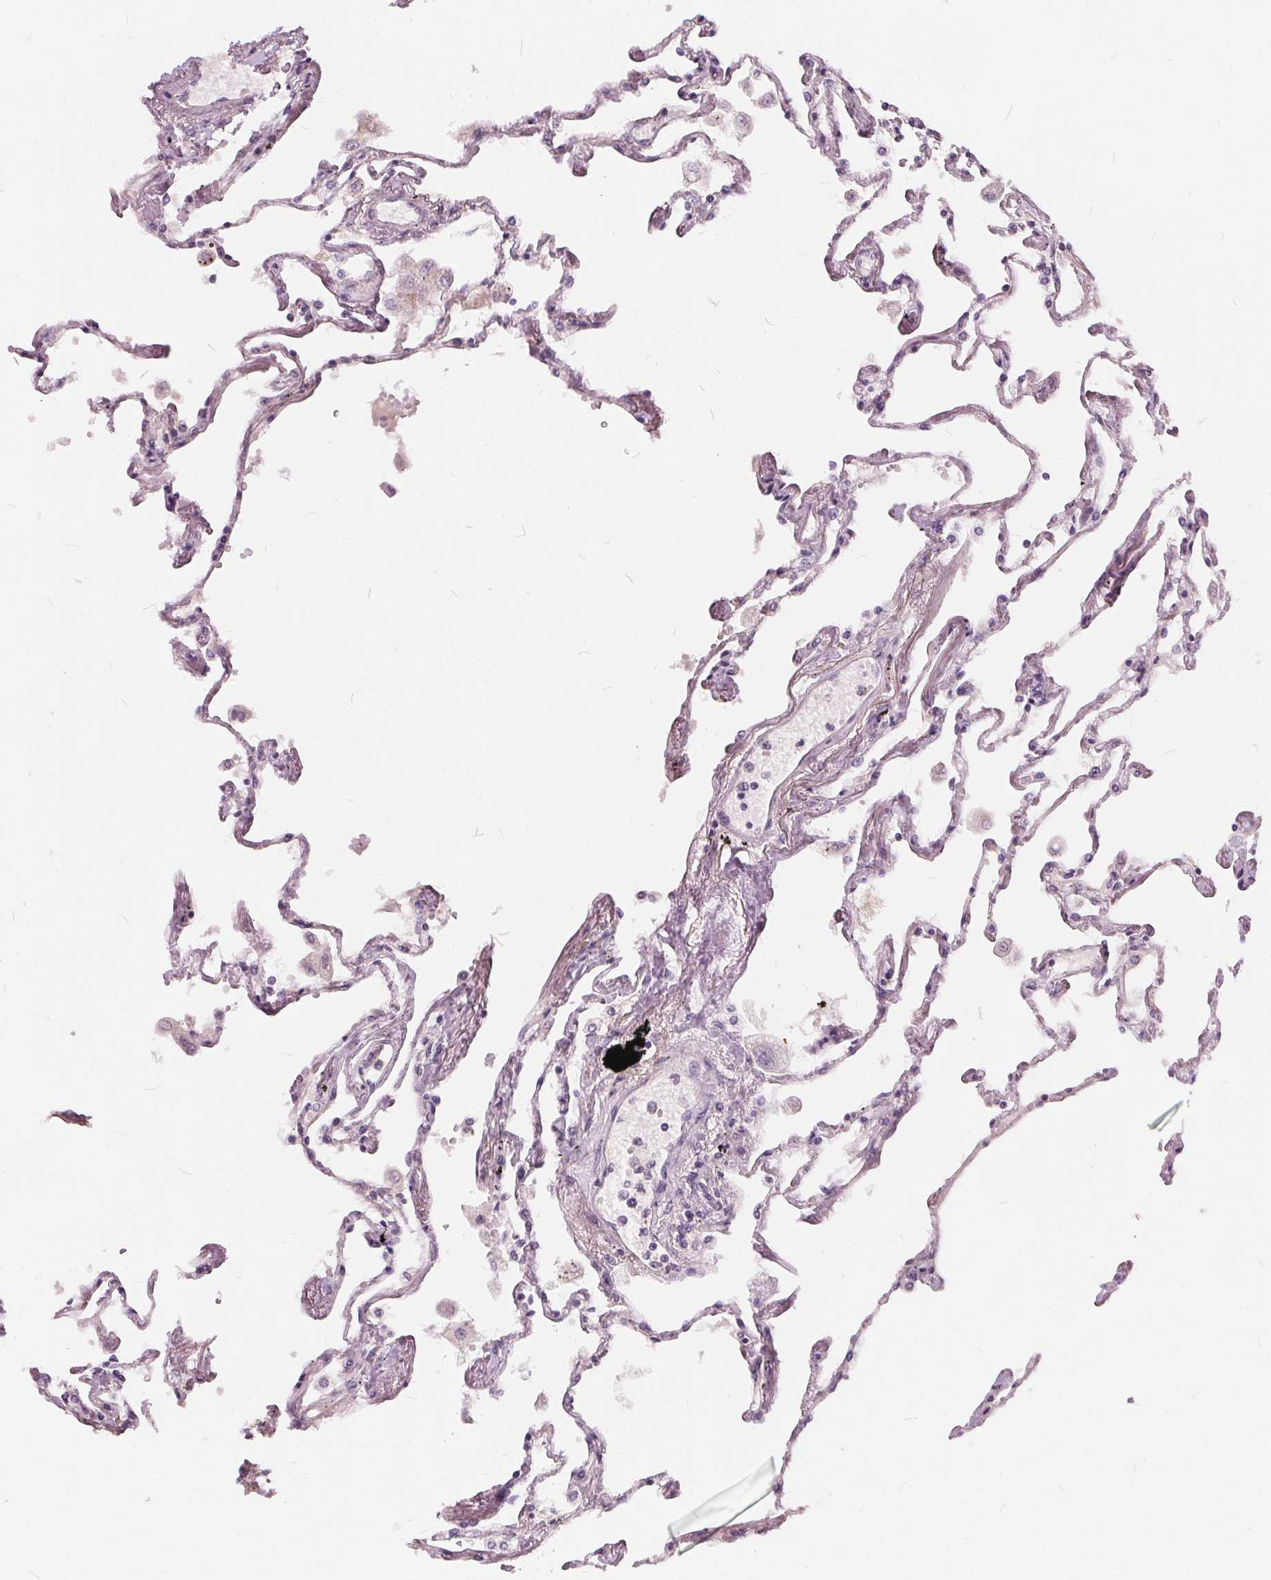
{"staining": {"intensity": "negative", "quantity": "none", "location": "none"}, "tissue": "lung", "cell_type": "Alveolar cells", "image_type": "normal", "snomed": [{"axis": "morphology", "description": "Normal tissue, NOS"}, {"axis": "morphology", "description": "Adenocarcinoma, NOS"}, {"axis": "topography", "description": "Cartilage tissue"}, {"axis": "topography", "description": "Lung"}], "caption": "Immunohistochemistry of normal human lung displays no staining in alveolar cells.", "gene": "HAAO", "patient": {"sex": "female", "age": 67}}